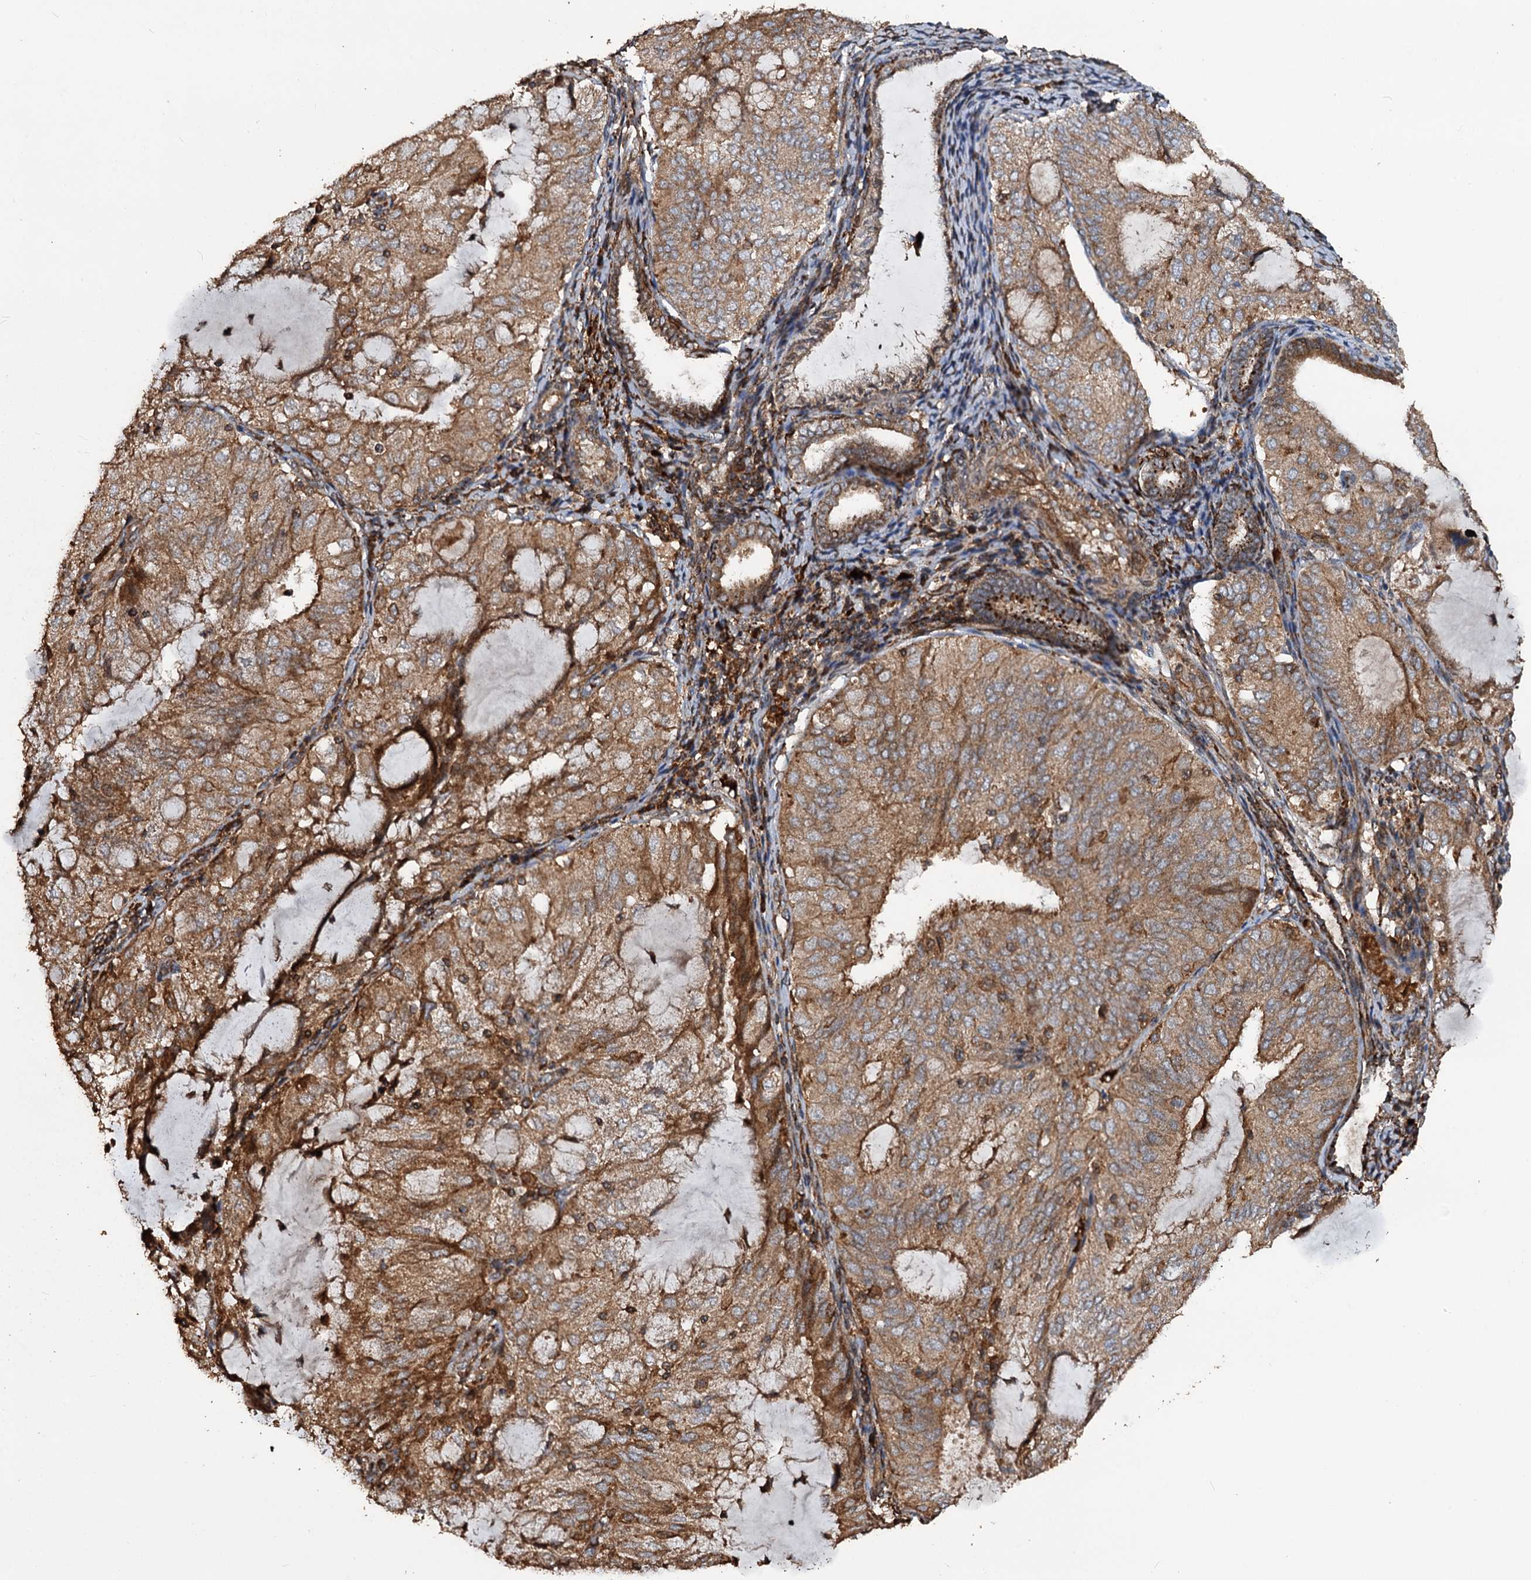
{"staining": {"intensity": "moderate", "quantity": ">75%", "location": "cytoplasmic/membranous"}, "tissue": "endometrial cancer", "cell_type": "Tumor cells", "image_type": "cancer", "snomed": [{"axis": "morphology", "description": "Adenocarcinoma, NOS"}, {"axis": "topography", "description": "Endometrium"}], "caption": "A brown stain shows moderate cytoplasmic/membranous positivity of a protein in adenocarcinoma (endometrial) tumor cells. The protein is shown in brown color, while the nuclei are stained blue.", "gene": "NOTCH2NLA", "patient": {"sex": "female", "age": 81}}